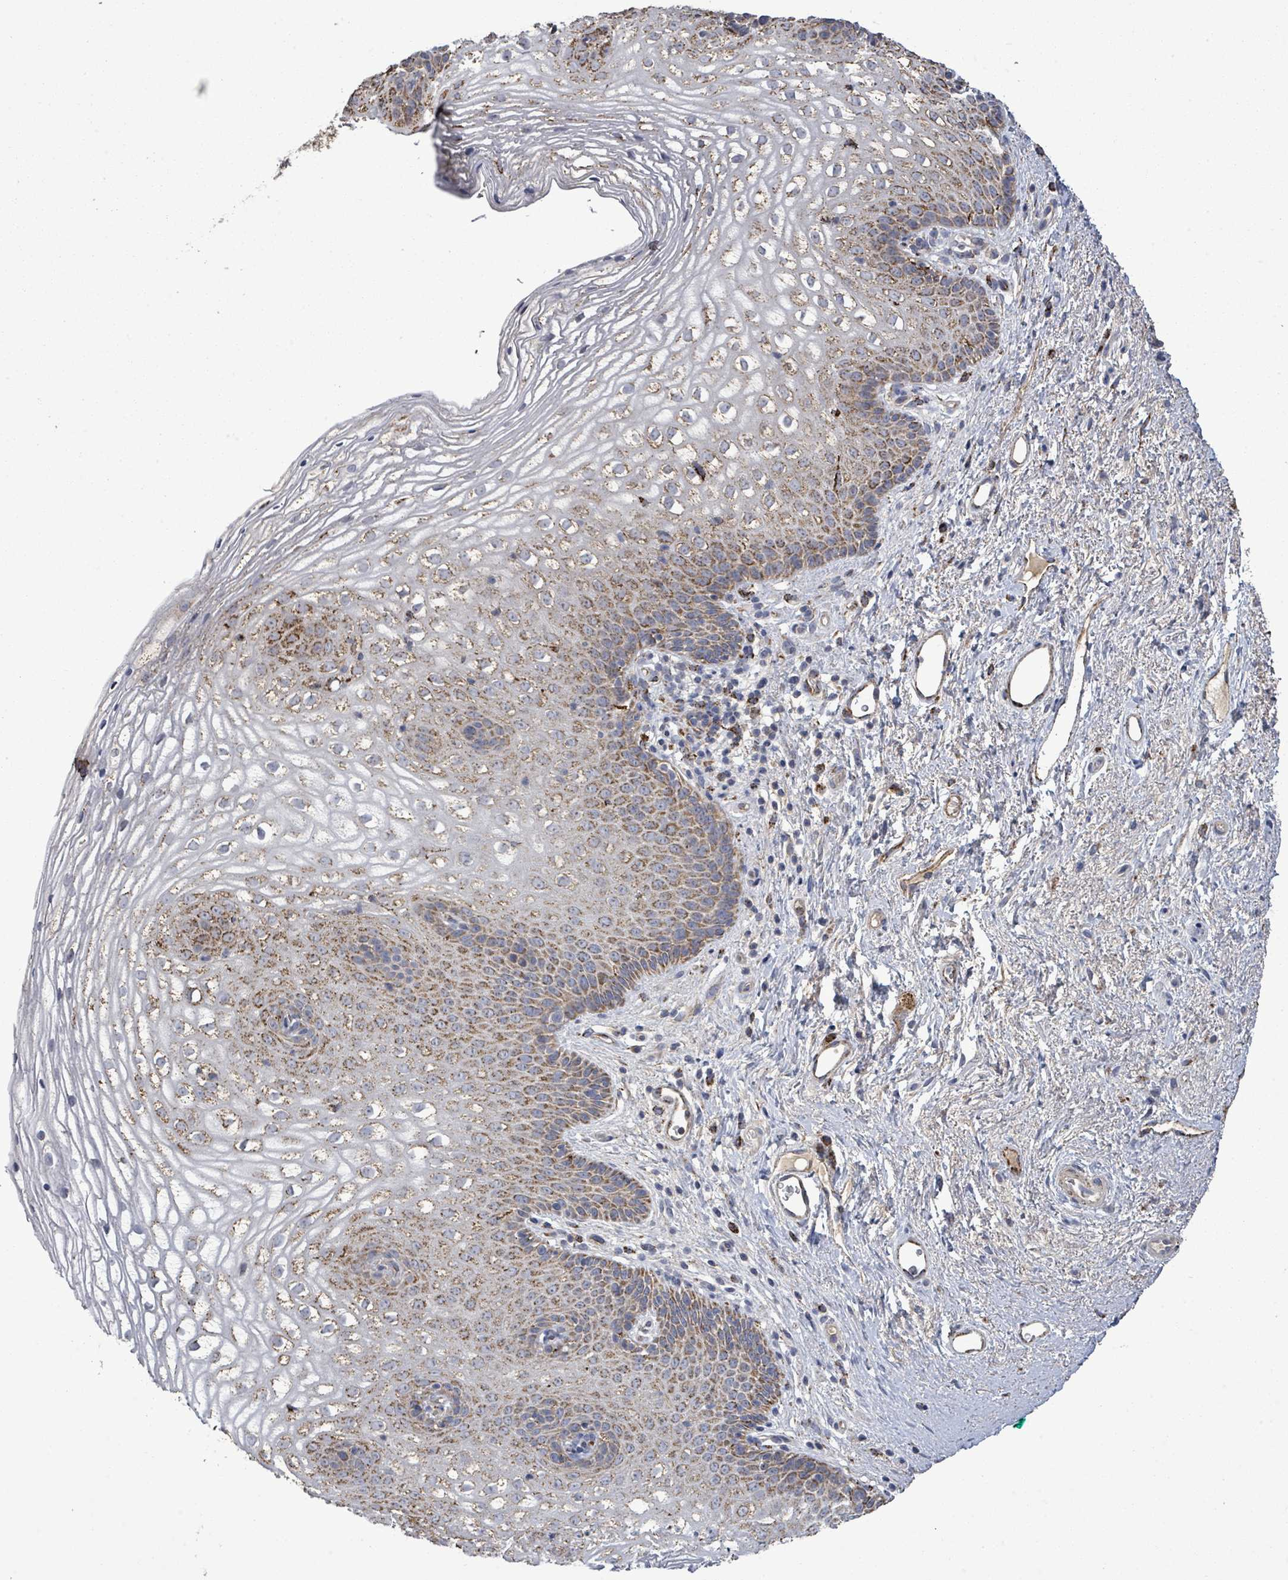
{"staining": {"intensity": "strong", "quantity": "25%-75%", "location": "cytoplasmic/membranous"}, "tissue": "vagina", "cell_type": "Squamous epithelial cells", "image_type": "normal", "snomed": [{"axis": "morphology", "description": "Normal tissue, NOS"}, {"axis": "topography", "description": "Vagina"}], "caption": "Protein staining of unremarkable vagina shows strong cytoplasmic/membranous staining in approximately 25%-75% of squamous epithelial cells.", "gene": "MTMR12", "patient": {"sex": "female", "age": 47}}